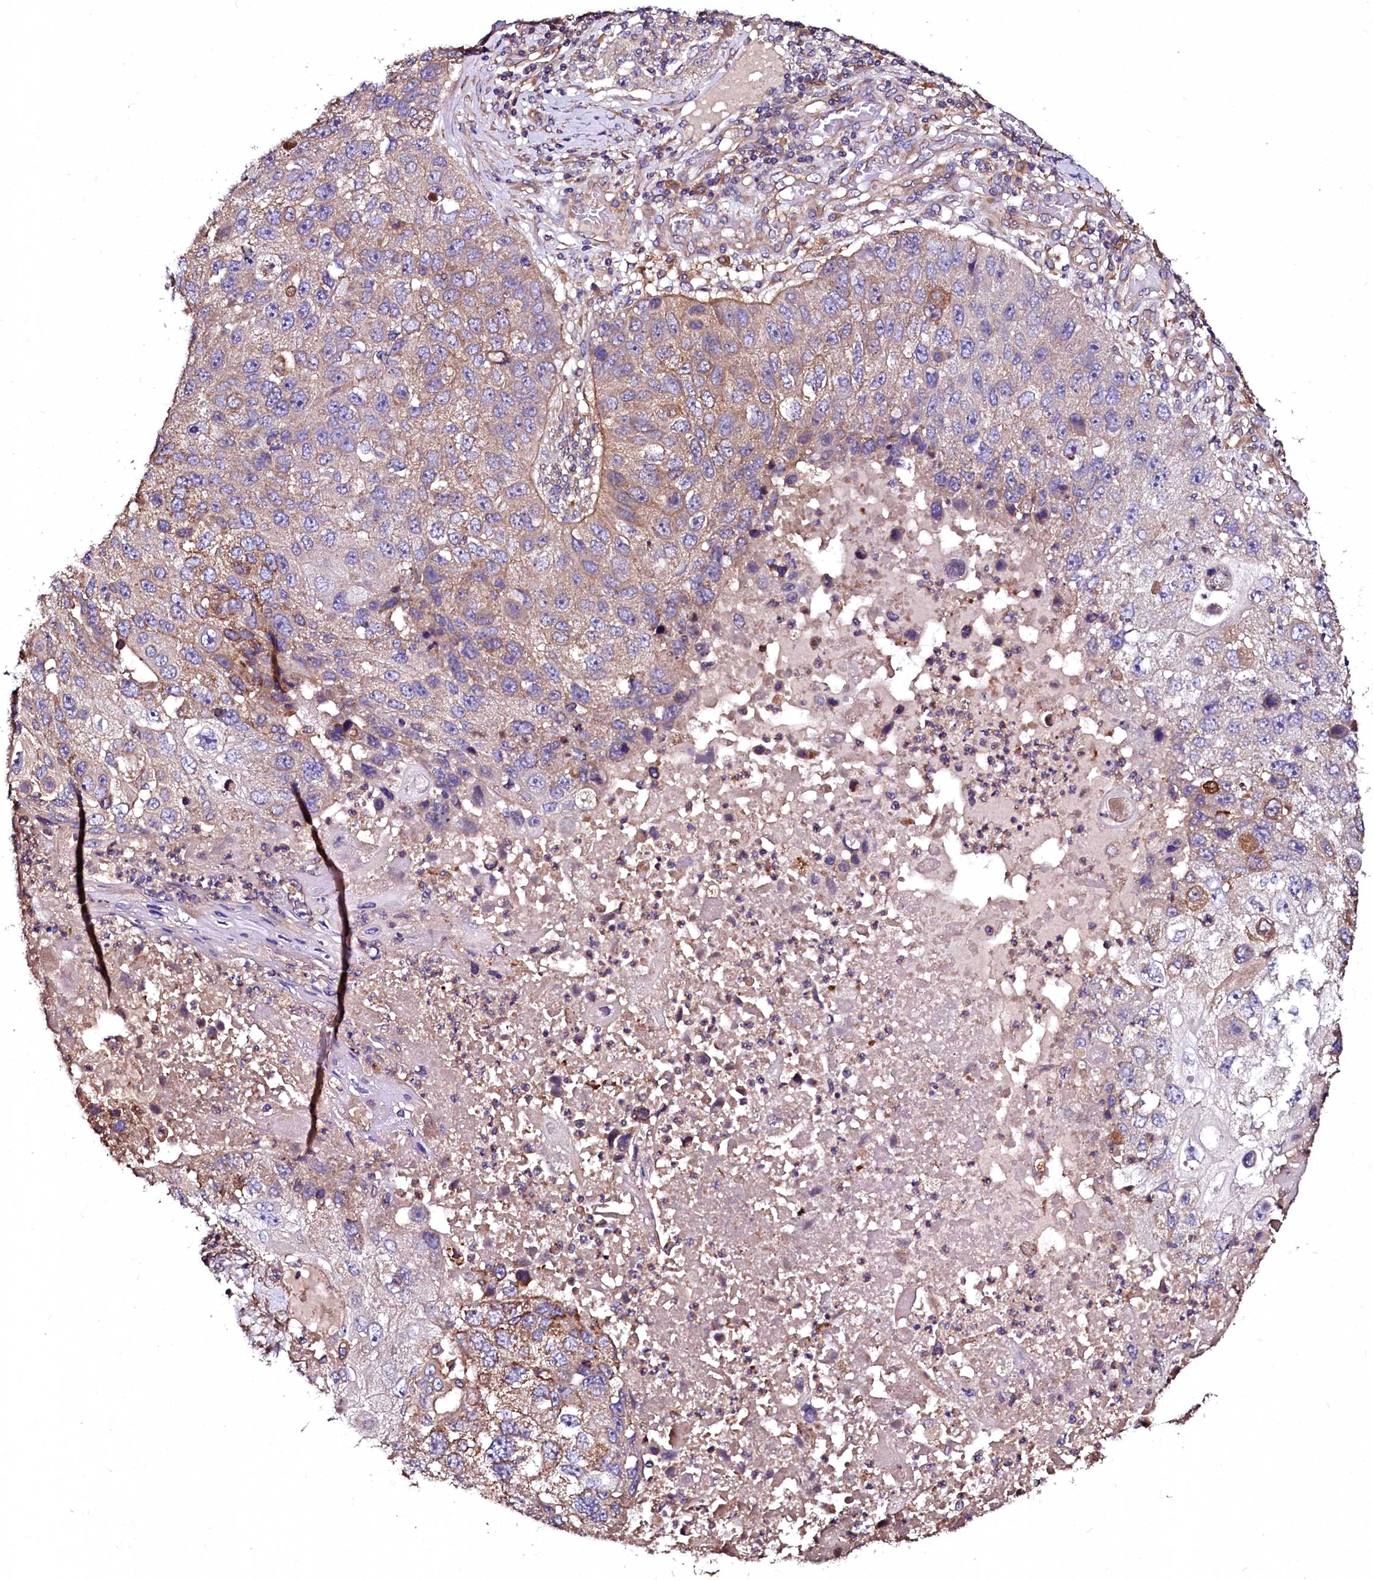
{"staining": {"intensity": "weak", "quantity": "25%-75%", "location": "cytoplasmic/membranous"}, "tissue": "lung cancer", "cell_type": "Tumor cells", "image_type": "cancer", "snomed": [{"axis": "morphology", "description": "Squamous cell carcinoma, NOS"}, {"axis": "topography", "description": "Lung"}], "caption": "Immunohistochemistry (IHC) of lung cancer (squamous cell carcinoma) exhibits low levels of weak cytoplasmic/membranous positivity in about 25%-75% of tumor cells. The staining was performed using DAB (3,3'-diaminobenzidine), with brown indicating positive protein expression. Nuclei are stained blue with hematoxylin.", "gene": "APPL2", "patient": {"sex": "male", "age": 61}}